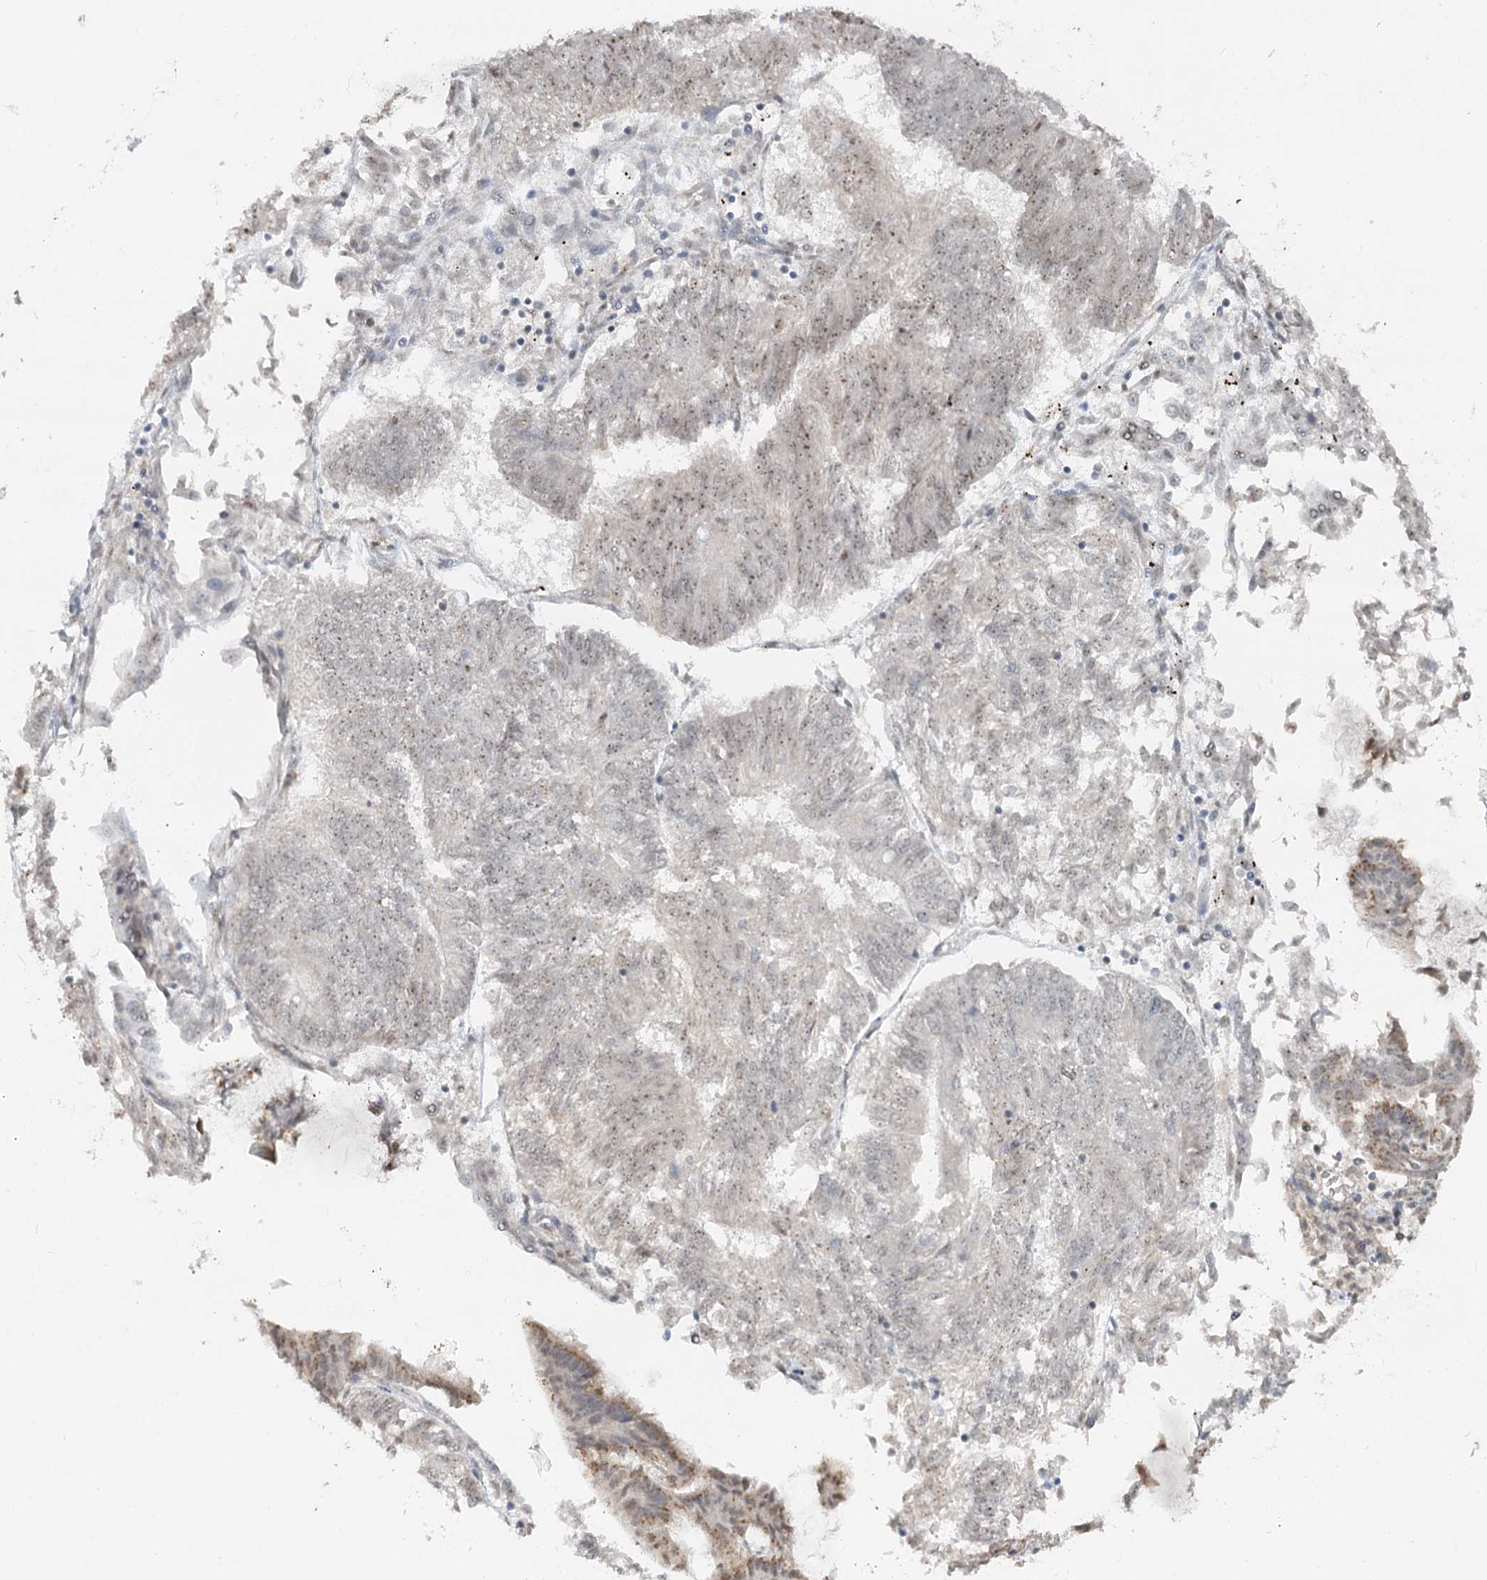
{"staining": {"intensity": "weak", "quantity": "25%-75%", "location": "nuclear"}, "tissue": "endometrial cancer", "cell_type": "Tumor cells", "image_type": "cancer", "snomed": [{"axis": "morphology", "description": "Adenocarcinoma, NOS"}, {"axis": "topography", "description": "Endometrium"}], "caption": "IHC (DAB (3,3'-diaminobenzidine)) staining of human adenocarcinoma (endometrial) demonstrates weak nuclear protein expression in about 25%-75% of tumor cells.", "gene": "GNL3L", "patient": {"sex": "female", "age": 86}}